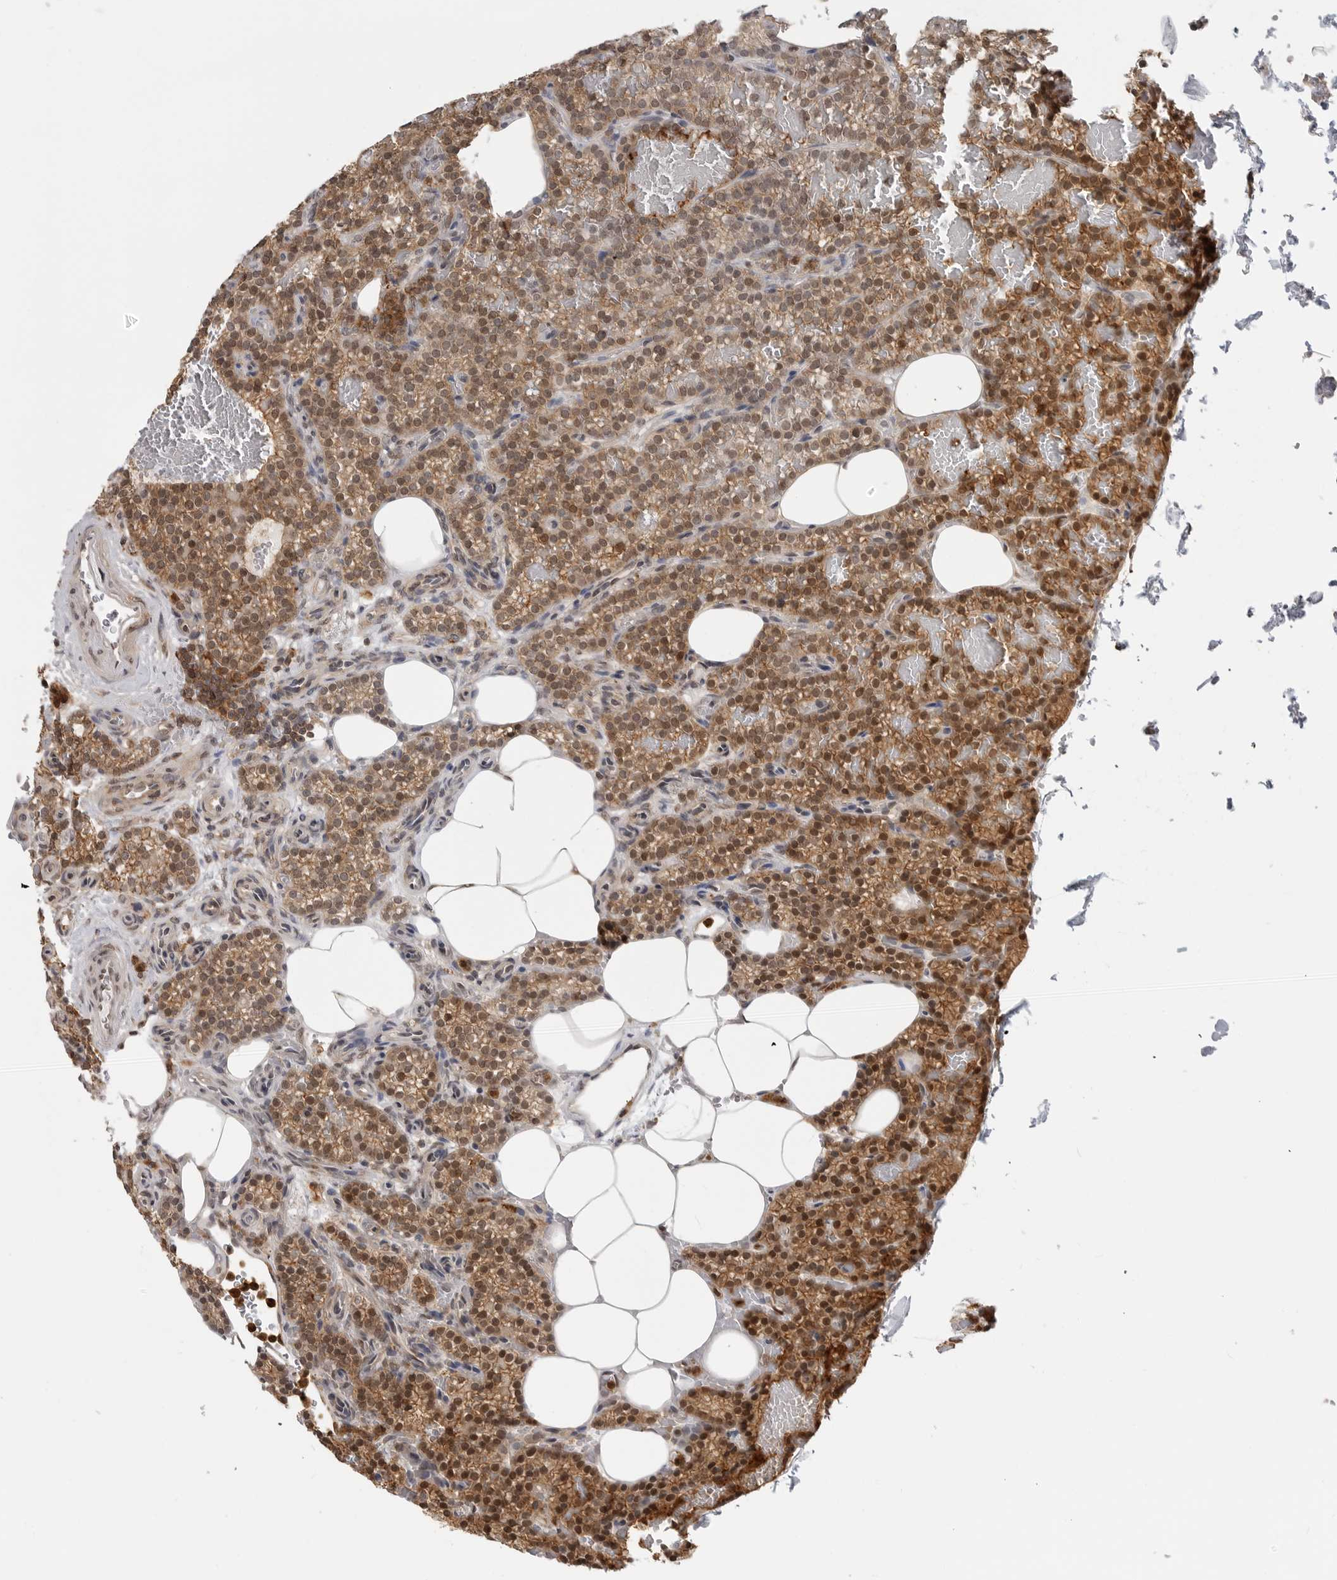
{"staining": {"intensity": "moderate", "quantity": ">75%", "location": "cytoplasmic/membranous,nuclear"}, "tissue": "parathyroid gland", "cell_type": "Glandular cells", "image_type": "normal", "snomed": [{"axis": "morphology", "description": "Normal tissue, NOS"}, {"axis": "topography", "description": "Parathyroid gland"}], "caption": "About >75% of glandular cells in benign human parathyroid gland show moderate cytoplasmic/membranous,nuclear protein staining as visualized by brown immunohistochemical staining.", "gene": "ANXA11", "patient": {"sex": "male", "age": 58}}